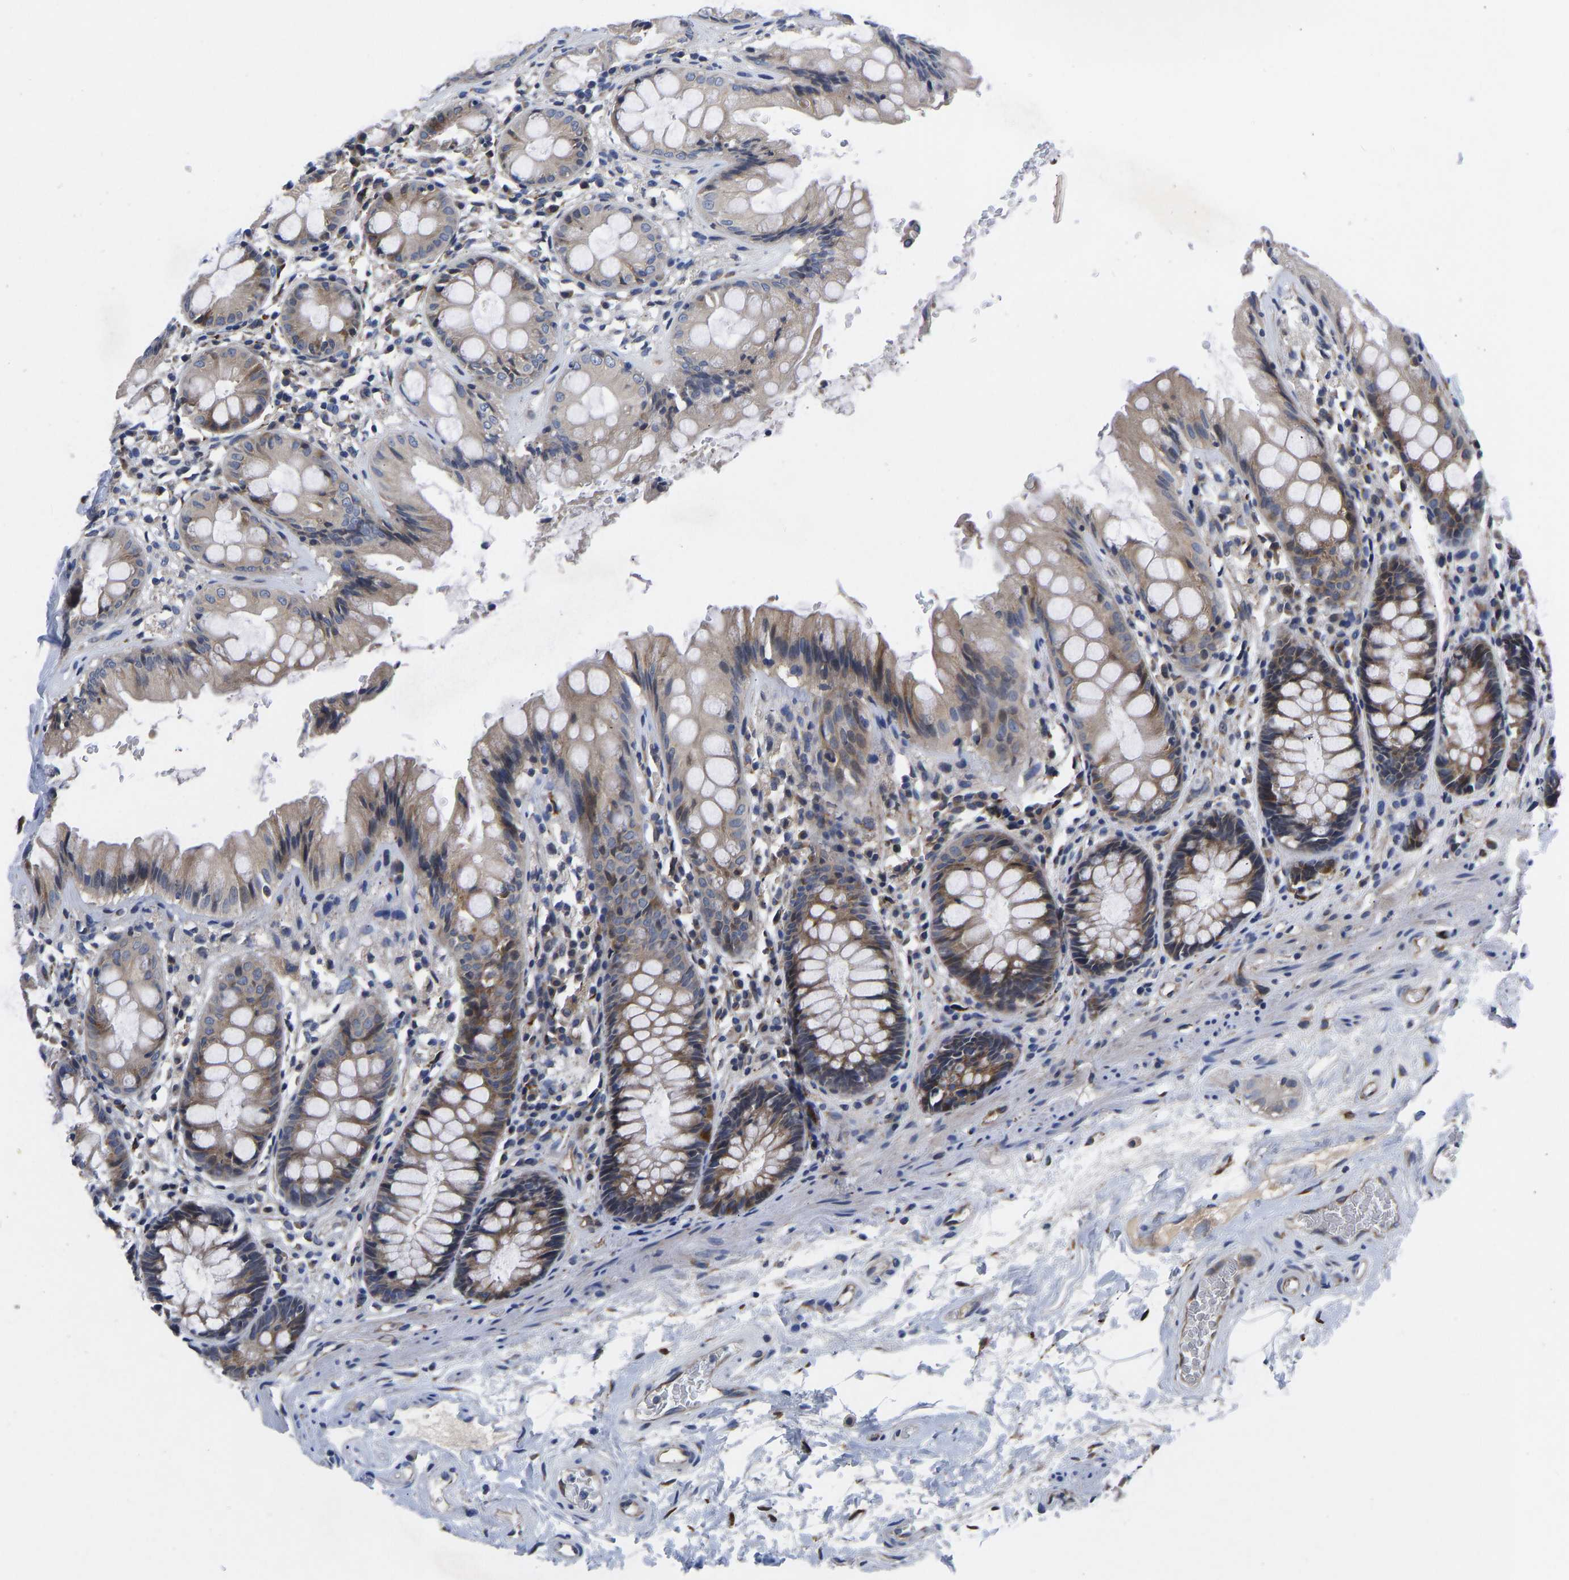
{"staining": {"intensity": "weak", "quantity": ">75%", "location": "cytoplasmic/membranous"}, "tissue": "rectum", "cell_type": "Glandular cells", "image_type": "normal", "snomed": [{"axis": "morphology", "description": "Normal tissue, NOS"}, {"axis": "topography", "description": "Rectum"}], "caption": "DAB immunohistochemical staining of normal rectum demonstrates weak cytoplasmic/membranous protein positivity in approximately >75% of glandular cells. (DAB (3,3'-diaminobenzidine) = brown stain, brightfield microscopy at high magnification).", "gene": "FRRS1", "patient": {"sex": "male", "age": 64}}